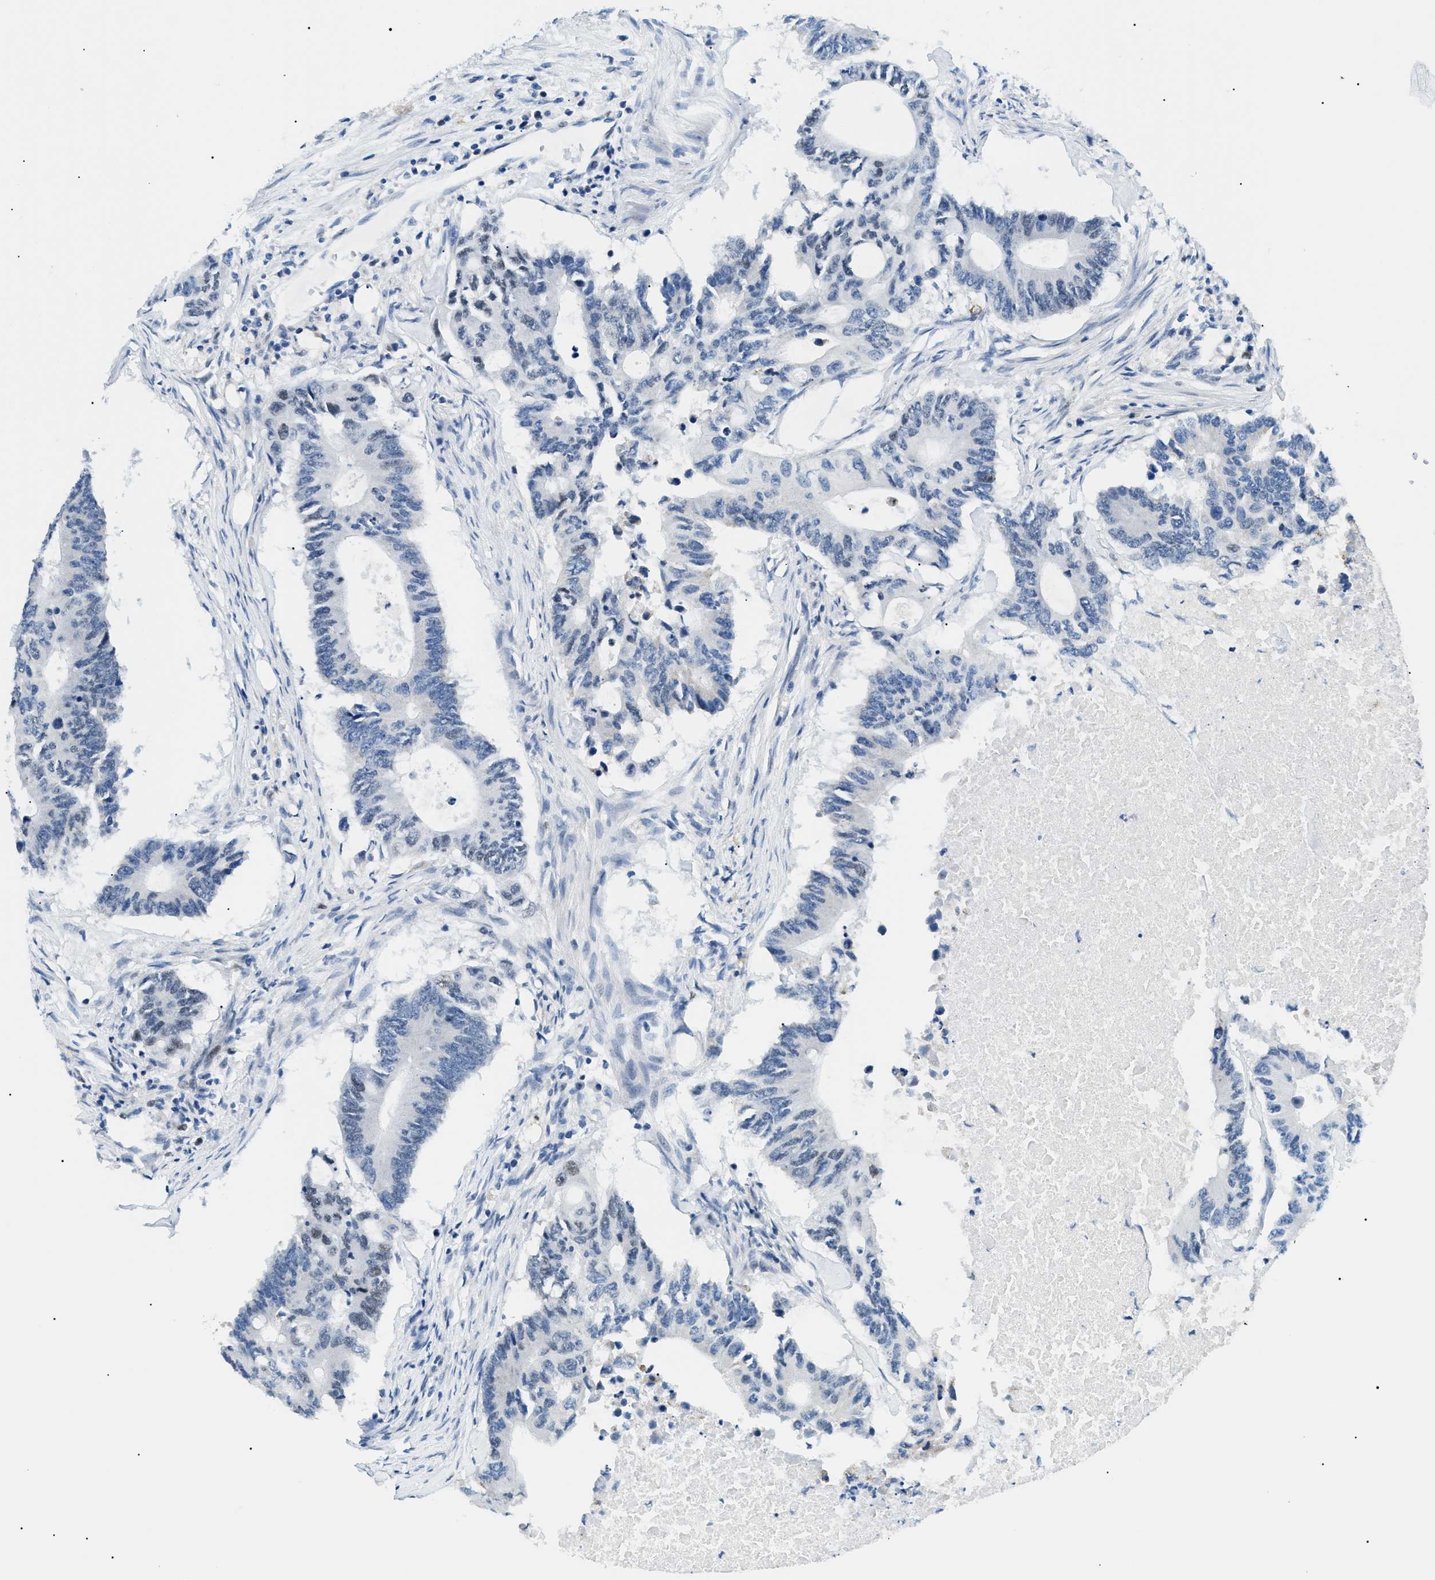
{"staining": {"intensity": "negative", "quantity": "none", "location": "none"}, "tissue": "colorectal cancer", "cell_type": "Tumor cells", "image_type": "cancer", "snomed": [{"axis": "morphology", "description": "Adenocarcinoma, NOS"}, {"axis": "topography", "description": "Colon"}], "caption": "Colorectal cancer (adenocarcinoma) was stained to show a protein in brown. There is no significant positivity in tumor cells.", "gene": "SMARCC1", "patient": {"sex": "male", "age": 71}}